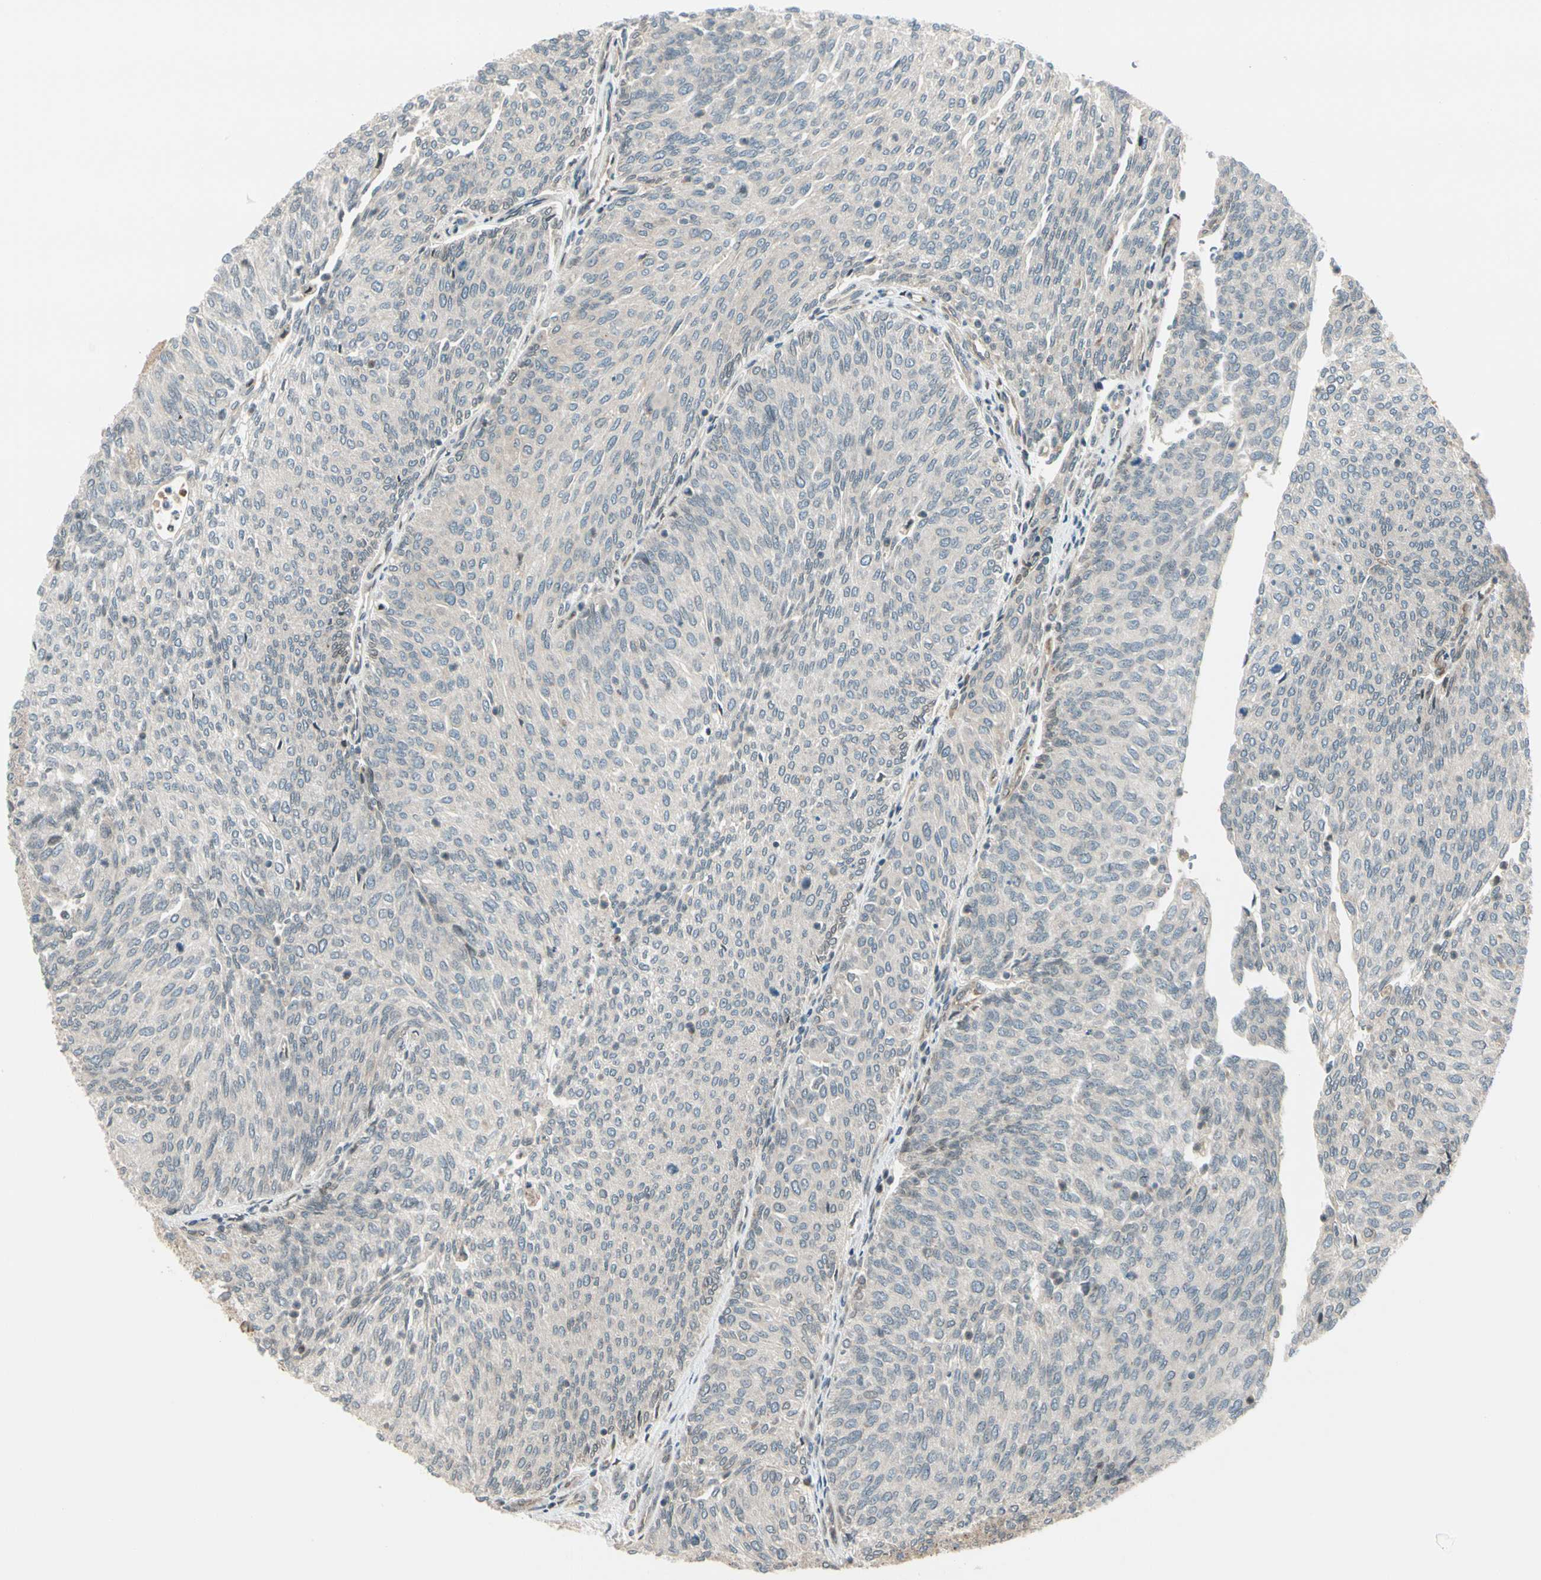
{"staining": {"intensity": "negative", "quantity": "none", "location": "none"}, "tissue": "urothelial cancer", "cell_type": "Tumor cells", "image_type": "cancer", "snomed": [{"axis": "morphology", "description": "Urothelial carcinoma, Low grade"}, {"axis": "topography", "description": "Urinary bladder"}], "caption": "Immunohistochemistry micrograph of neoplastic tissue: human low-grade urothelial carcinoma stained with DAB (3,3'-diaminobenzidine) exhibits no significant protein positivity in tumor cells.", "gene": "TRIO", "patient": {"sex": "female", "age": 79}}